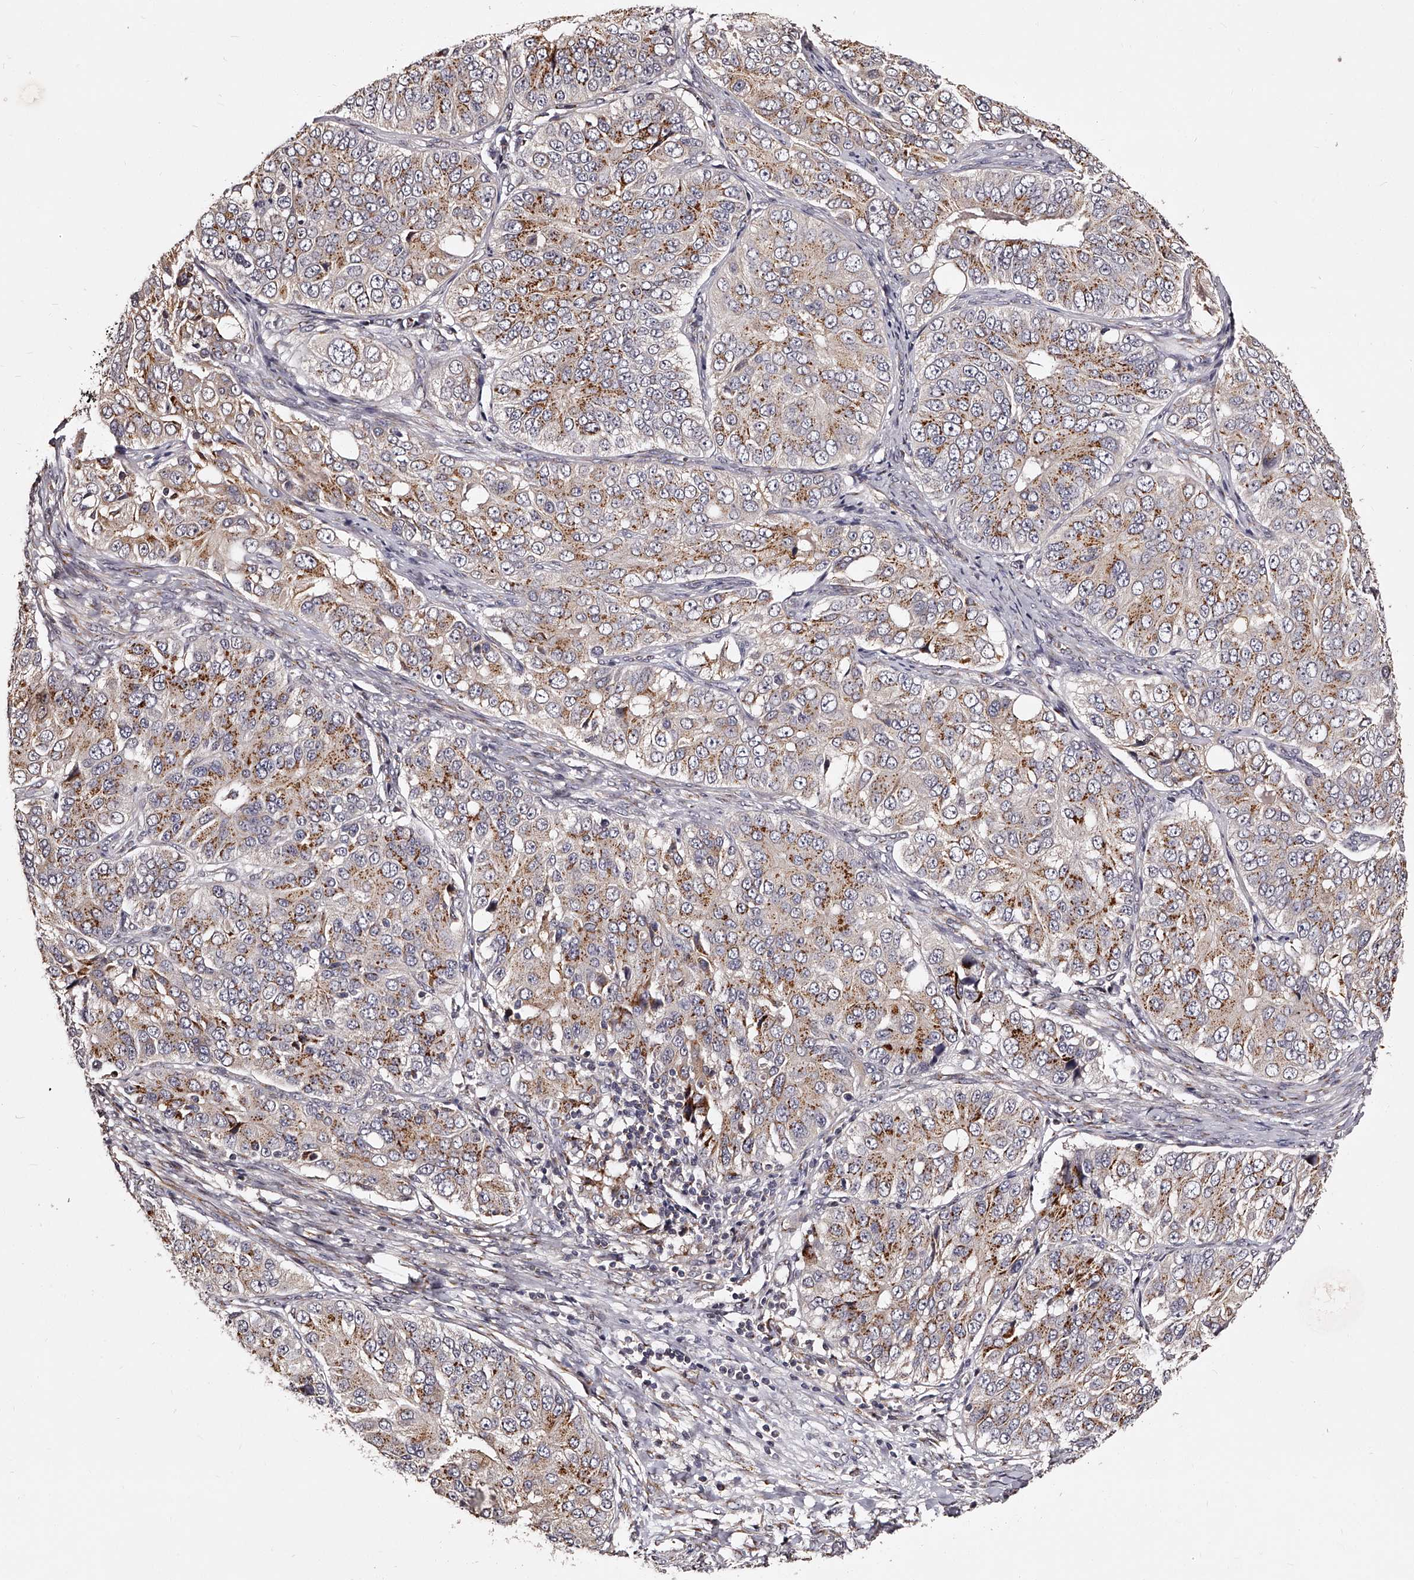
{"staining": {"intensity": "strong", "quantity": "25%-75%", "location": "cytoplasmic/membranous"}, "tissue": "ovarian cancer", "cell_type": "Tumor cells", "image_type": "cancer", "snomed": [{"axis": "morphology", "description": "Carcinoma, endometroid"}, {"axis": "topography", "description": "Ovary"}], "caption": "Immunohistochemistry (IHC) photomicrograph of human ovarian cancer (endometroid carcinoma) stained for a protein (brown), which displays high levels of strong cytoplasmic/membranous expression in approximately 25%-75% of tumor cells.", "gene": "RSC1A1", "patient": {"sex": "female", "age": 51}}